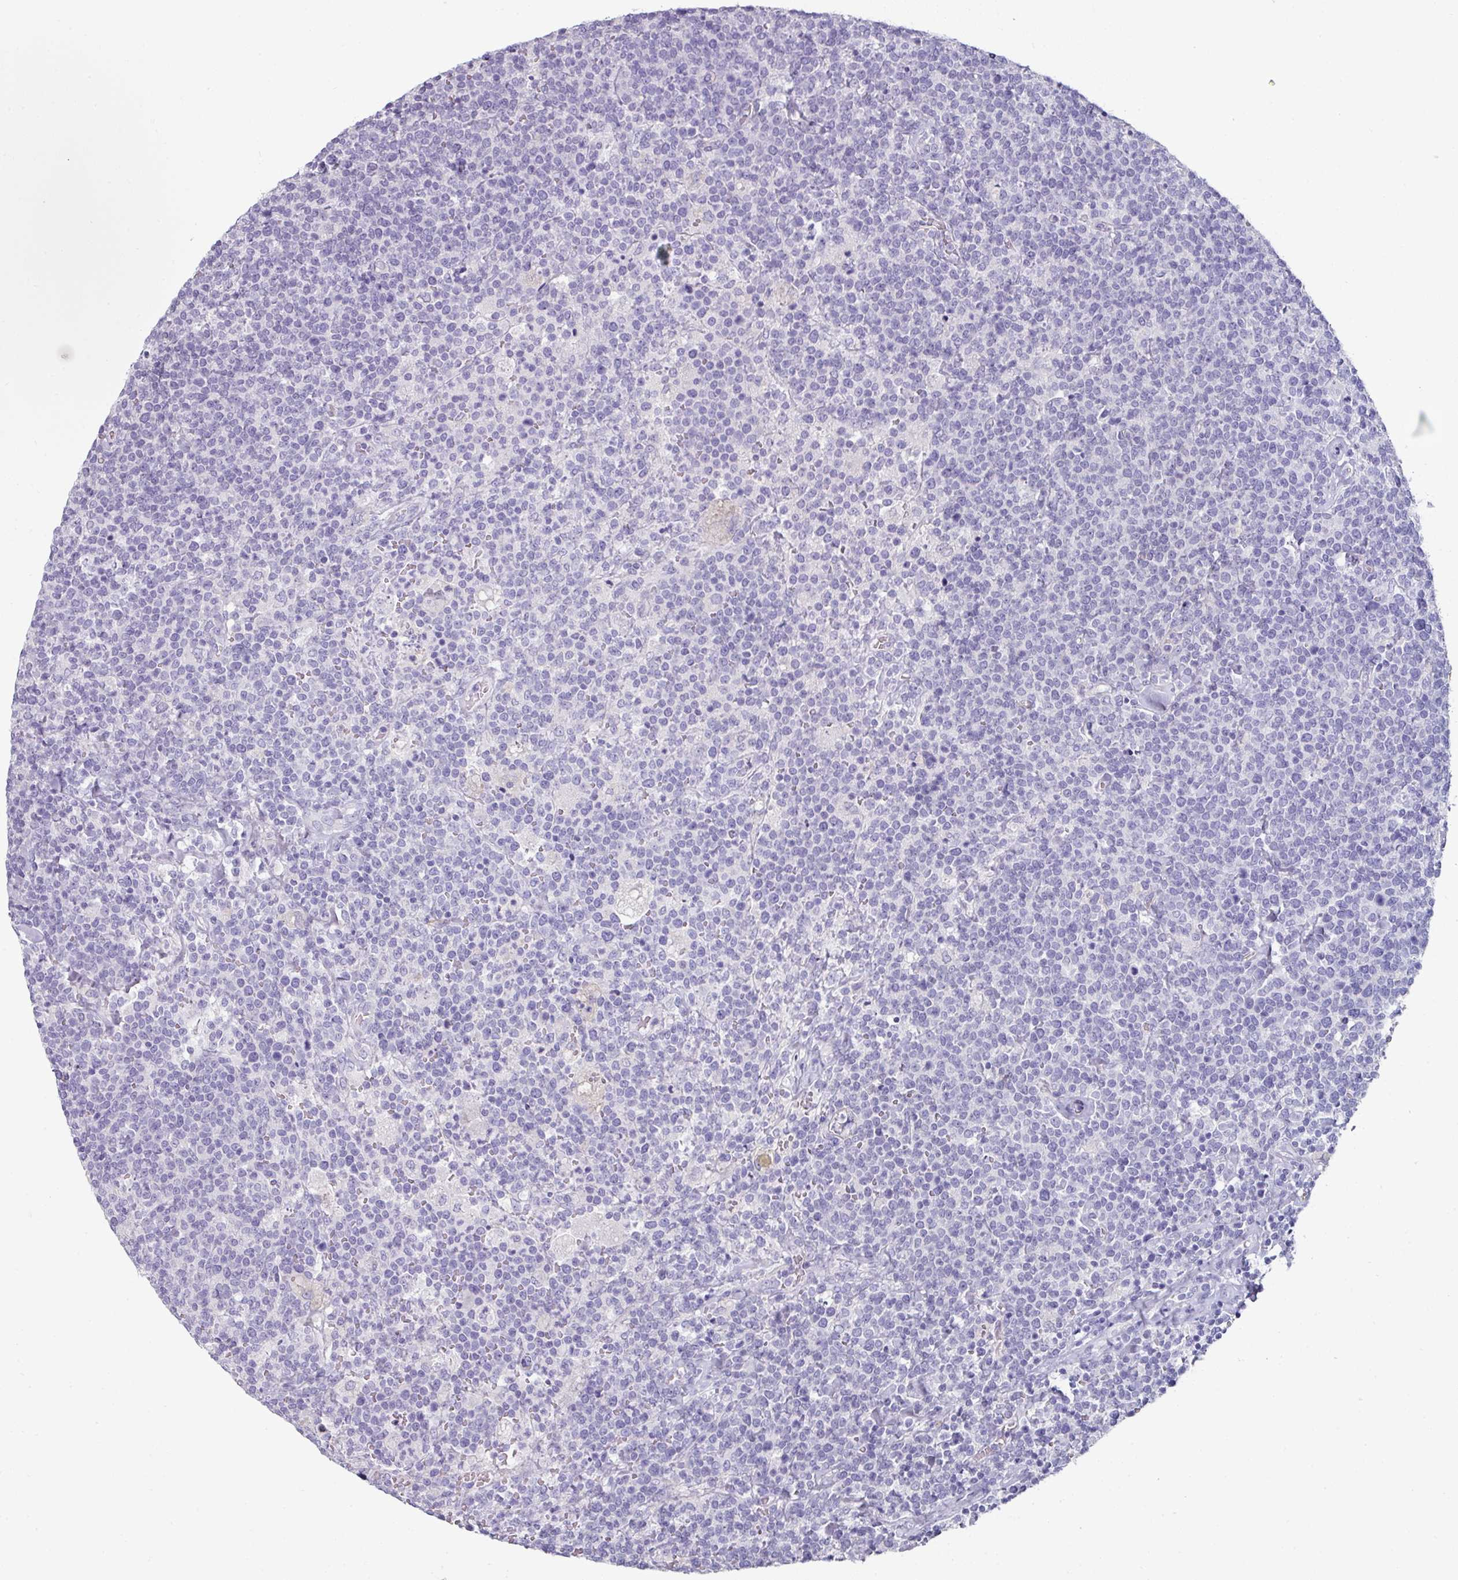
{"staining": {"intensity": "negative", "quantity": "none", "location": "none"}, "tissue": "lymphoma", "cell_type": "Tumor cells", "image_type": "cancer", "snomed": [{"axis": "morphology", "description": "Malignant lymphoma, non-Hodgkin's type, High grade"}, {"axis": "topography", "description": "Lymph node"}], "caption": "Tumor cells show no significant expression in lymphoma.", "gene": "SLC17A7", "patient": {"sex": "male", "age": 61}}